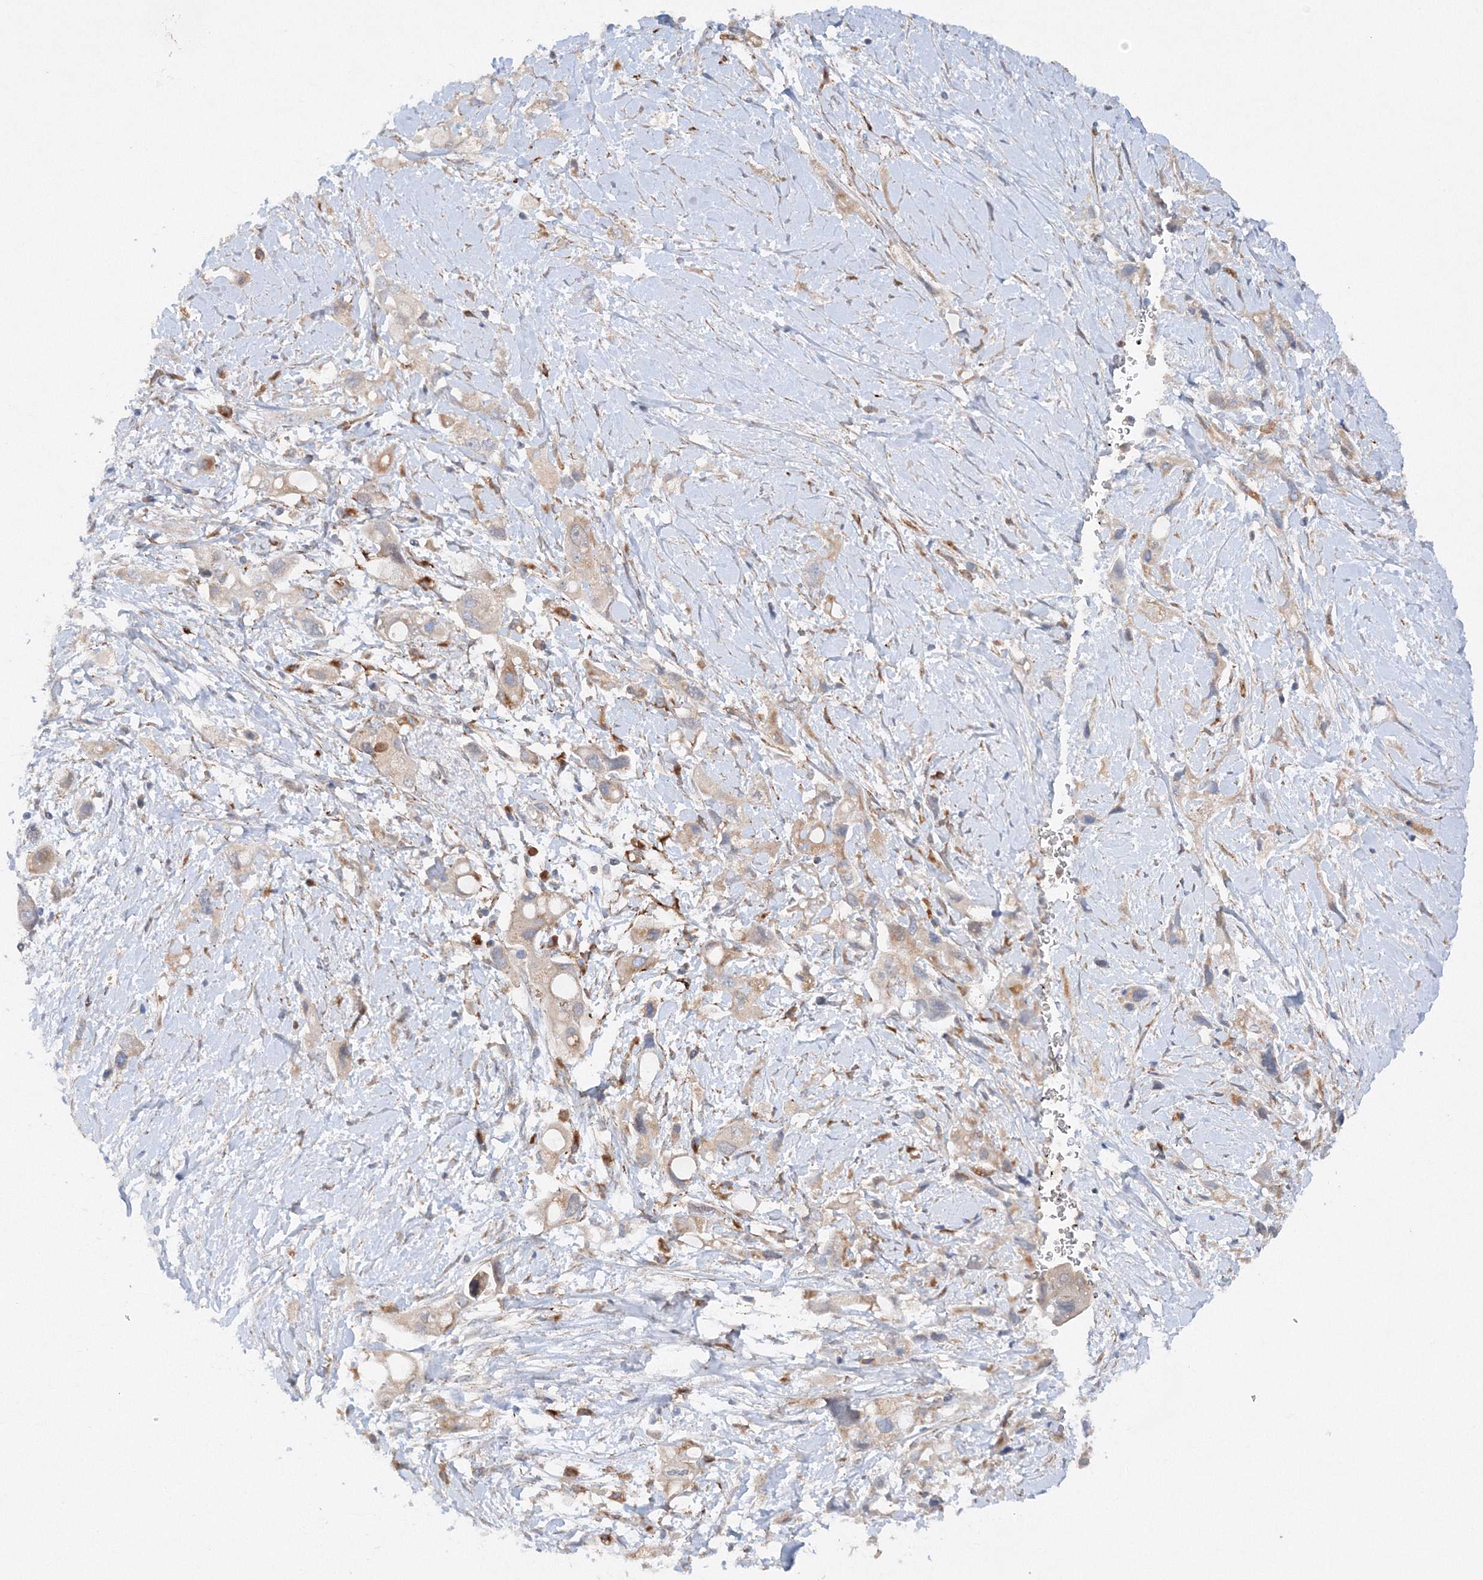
{"staining": {"intensity": "weak", "quantity": "25%-75%", "location": "cytoplasmic/membranous"}, "tissue": "pancreatic cancer", "cell_type": "Tumor cells", "image_type": "cancer", "snomed": [{"axis": "morphology", "description": "Adenocarcinoma, NOS"}, {"axis": "topography", "description": "Pancreas"}], "caption": "DAB immunohistochemical staining of human pancreatic cancer (adenocarcinoma) reveals weak cytoplasmic/membranous protein positivity in about 25%-75% of tumor cells. (DAB IHC, brown staining for protein, blue staining for nuclei).", "gene": "SLC36A1", "patient": {"sex": "female", "age": 56}}